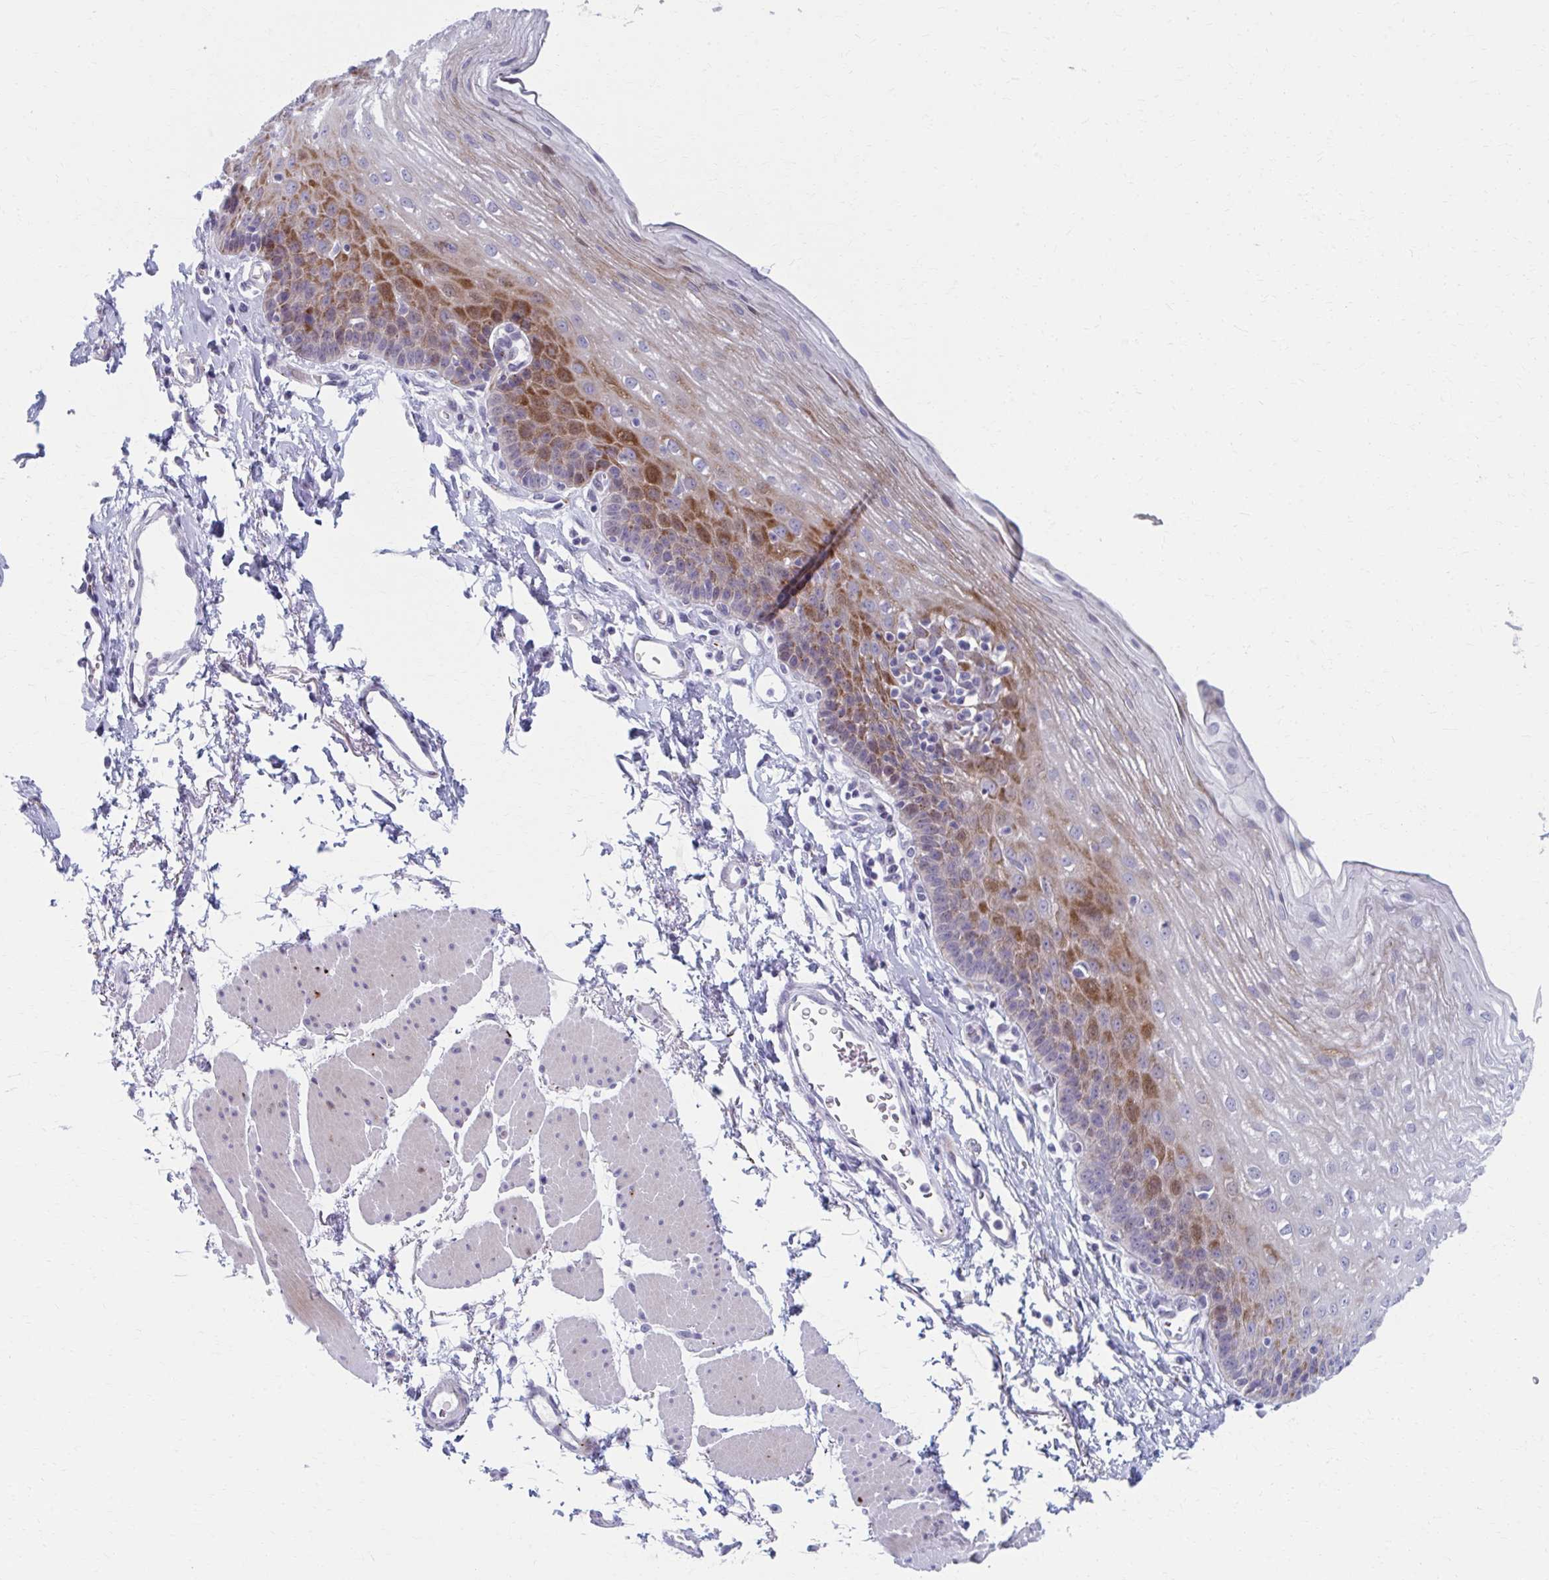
{"staining": {"intensity": "strong", "quantity": "25%-75%", "location": "cytoplasmic/membranous"}, "tissue": "esophagus", "cell_type": "Squamous epithelial cells", "image_type": "normal", "snomed": [{"axis": "morphology", "description": "Normal tissue, NOS"}, {"axis": "topography", "description": "Esophagus"}], "caption": "A photomicrograph of human esophagus stained for a protein displays strong cytoplasmic/membranous brown staining in squamous epithelial cells. The staining is performed using DAB (3,3'-diaminobenzidine) brown chromogen to label protein expression. The nuclei are counter-stained blue using hematoxylin.", "gene": "OLFM2", "patient": {"sex": "female", "age": 81}}